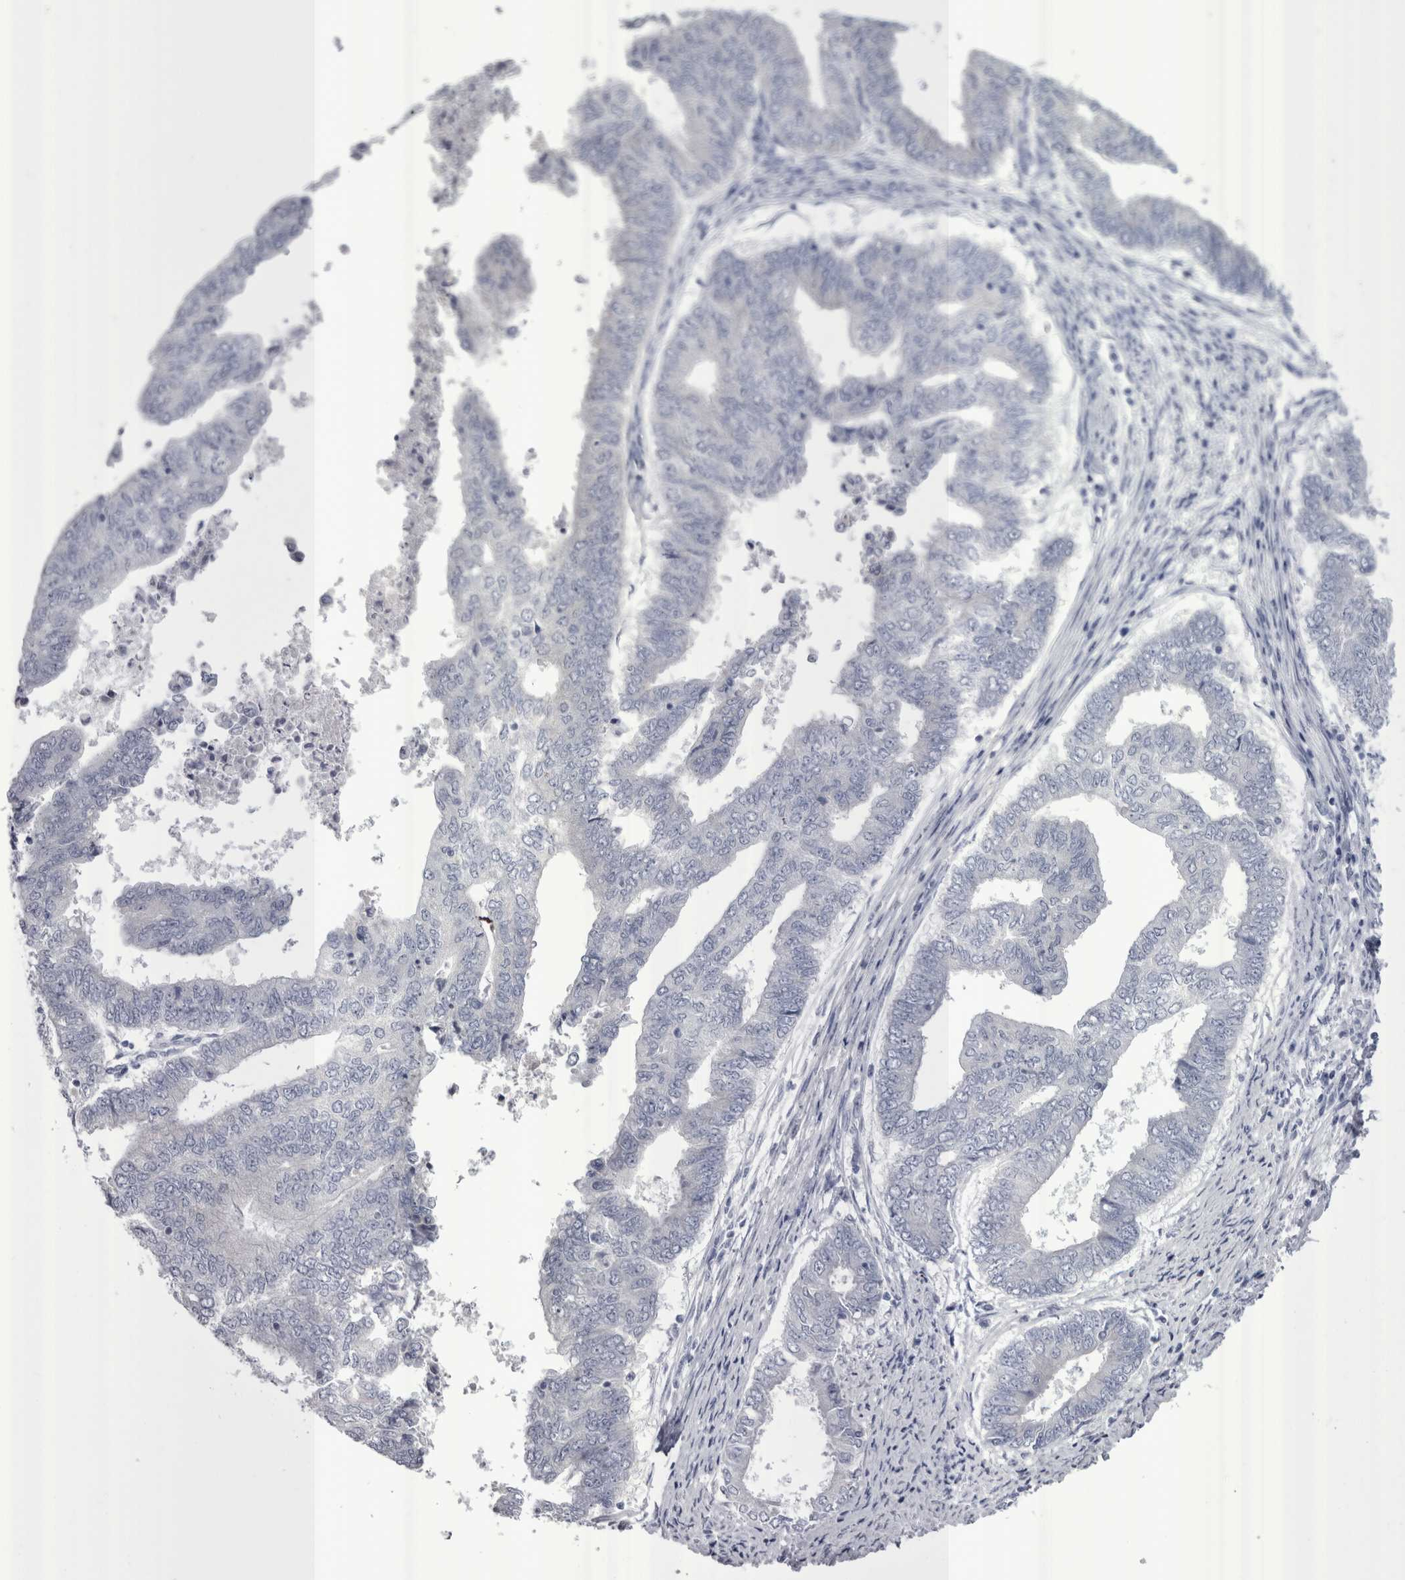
{"staining": {"intensity": "negative", "quantity": "none", "location": "none"}, "tissue": "endometrial cancer", "cell_type": "Tumor cells", "image_type": "cancer", "snomed": [{"axis": "morphology", "description": "Polyp, NOS"}, {"axis": "morphology", "description": "Adenocarcinoma, NOS"}, {"axis": "morphology", "description": "Adenoma, NOS"}, {"axis": "topography", "description": "Endometrium"}], "caption": "High power microscopy photomicrograph of an immunohistochemistry (IHC) photomicrograph of endometrial cancer, revealing no significant positivity in tumor cells.", "gene": "PWP2", "patient": {"sex": "female", "age": 79}}